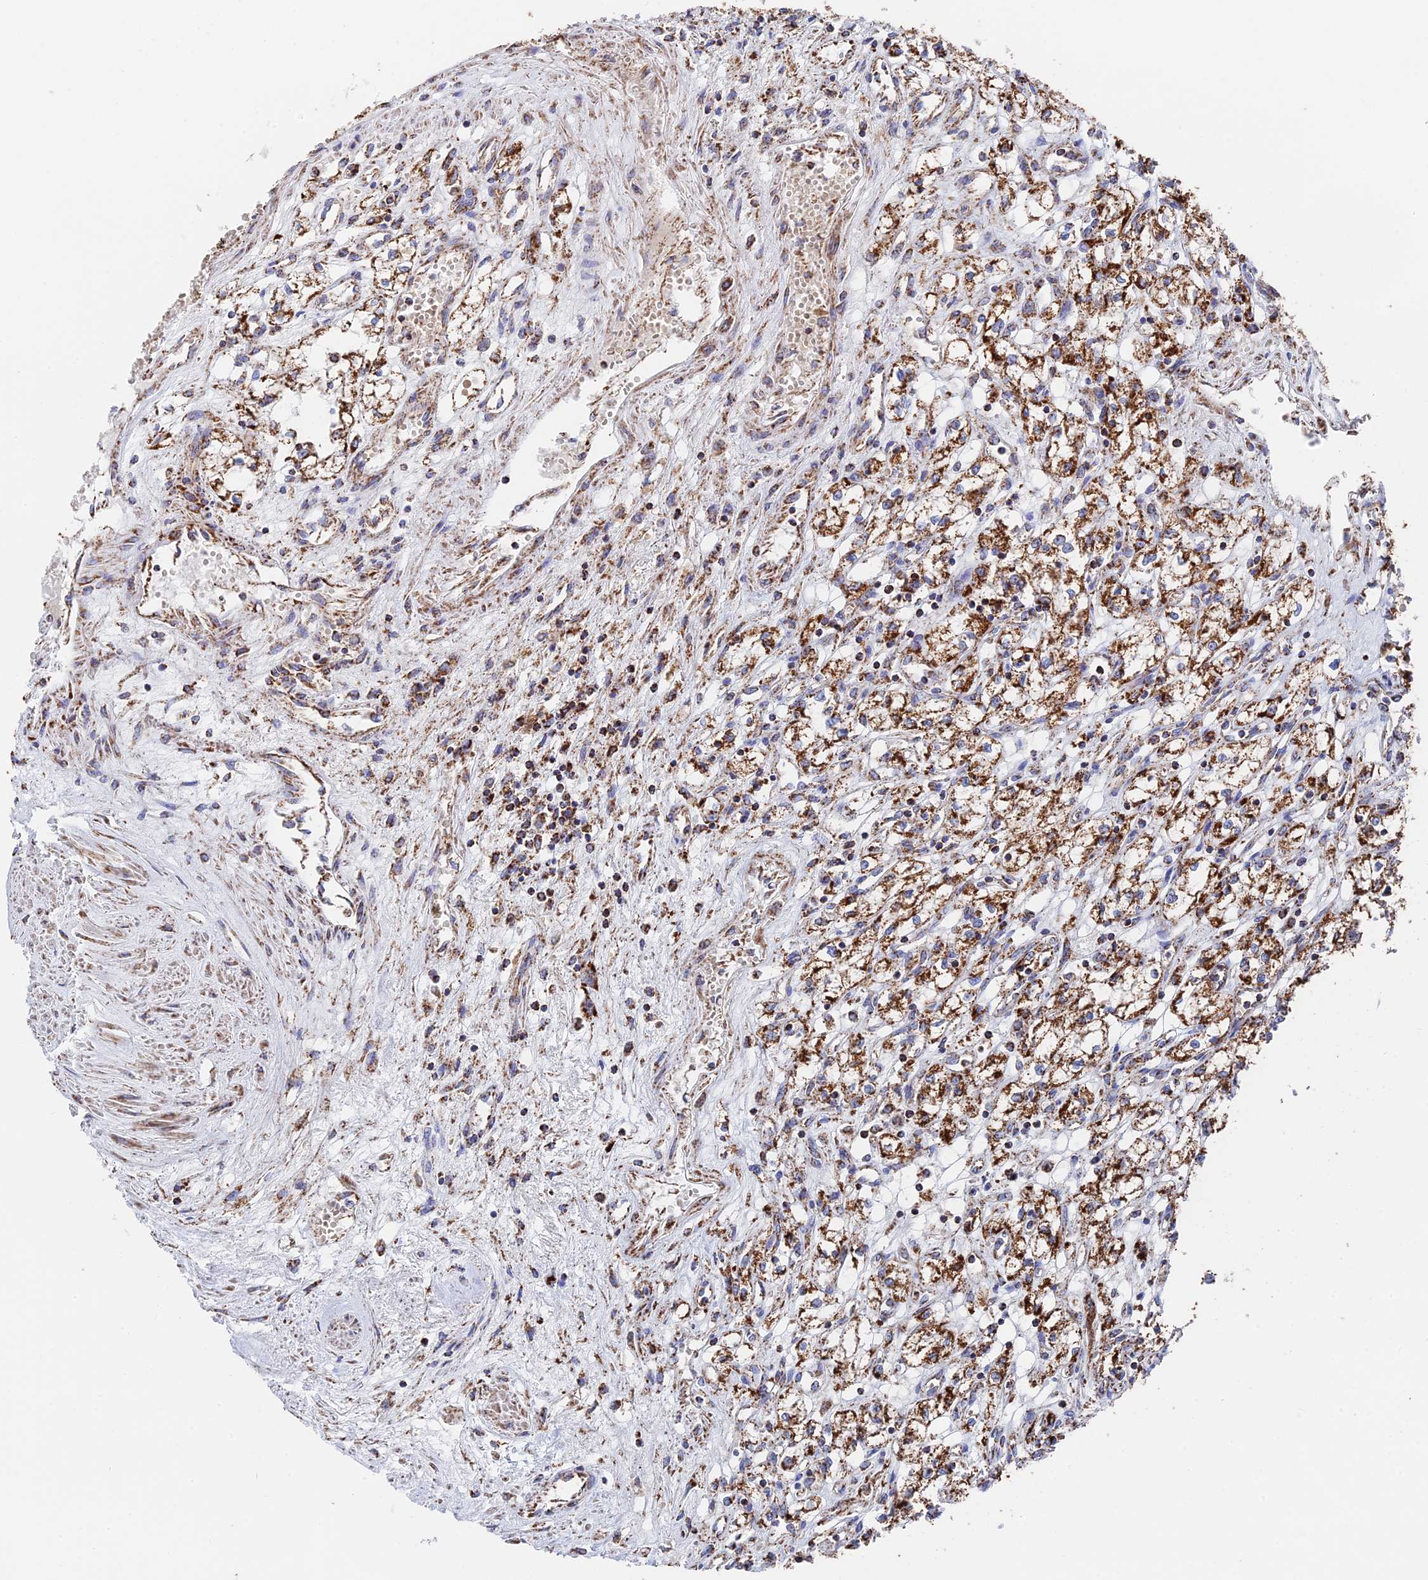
{"staining": {"intensity": "strong", "quantity": ">75%", "location": "cytoplasmic/membranous"}, "tissue": "renal cancer", "cell_type": "Tumor cells", "image_type": "cancer", "snomed": [{"axis": "morphology", "description": "Adenocarcinoma, NOS"}, {"axis": "topography", "description": "Kidney"}], "caption": "High-magnification brightfield microscopy of renal adenocarcinoma stained with DAB (3,3'-diaminobenzidine) (brown) and counterstained with hematoxylin (blue). tumor cells exhibit strong cytoplasmic/membranous positivity is seen in about>75% of cells. (IHC, brightfield microscopy, high magnification).", "gene": "HAUS8", "patient": {"sex": "male", "age": 59}}